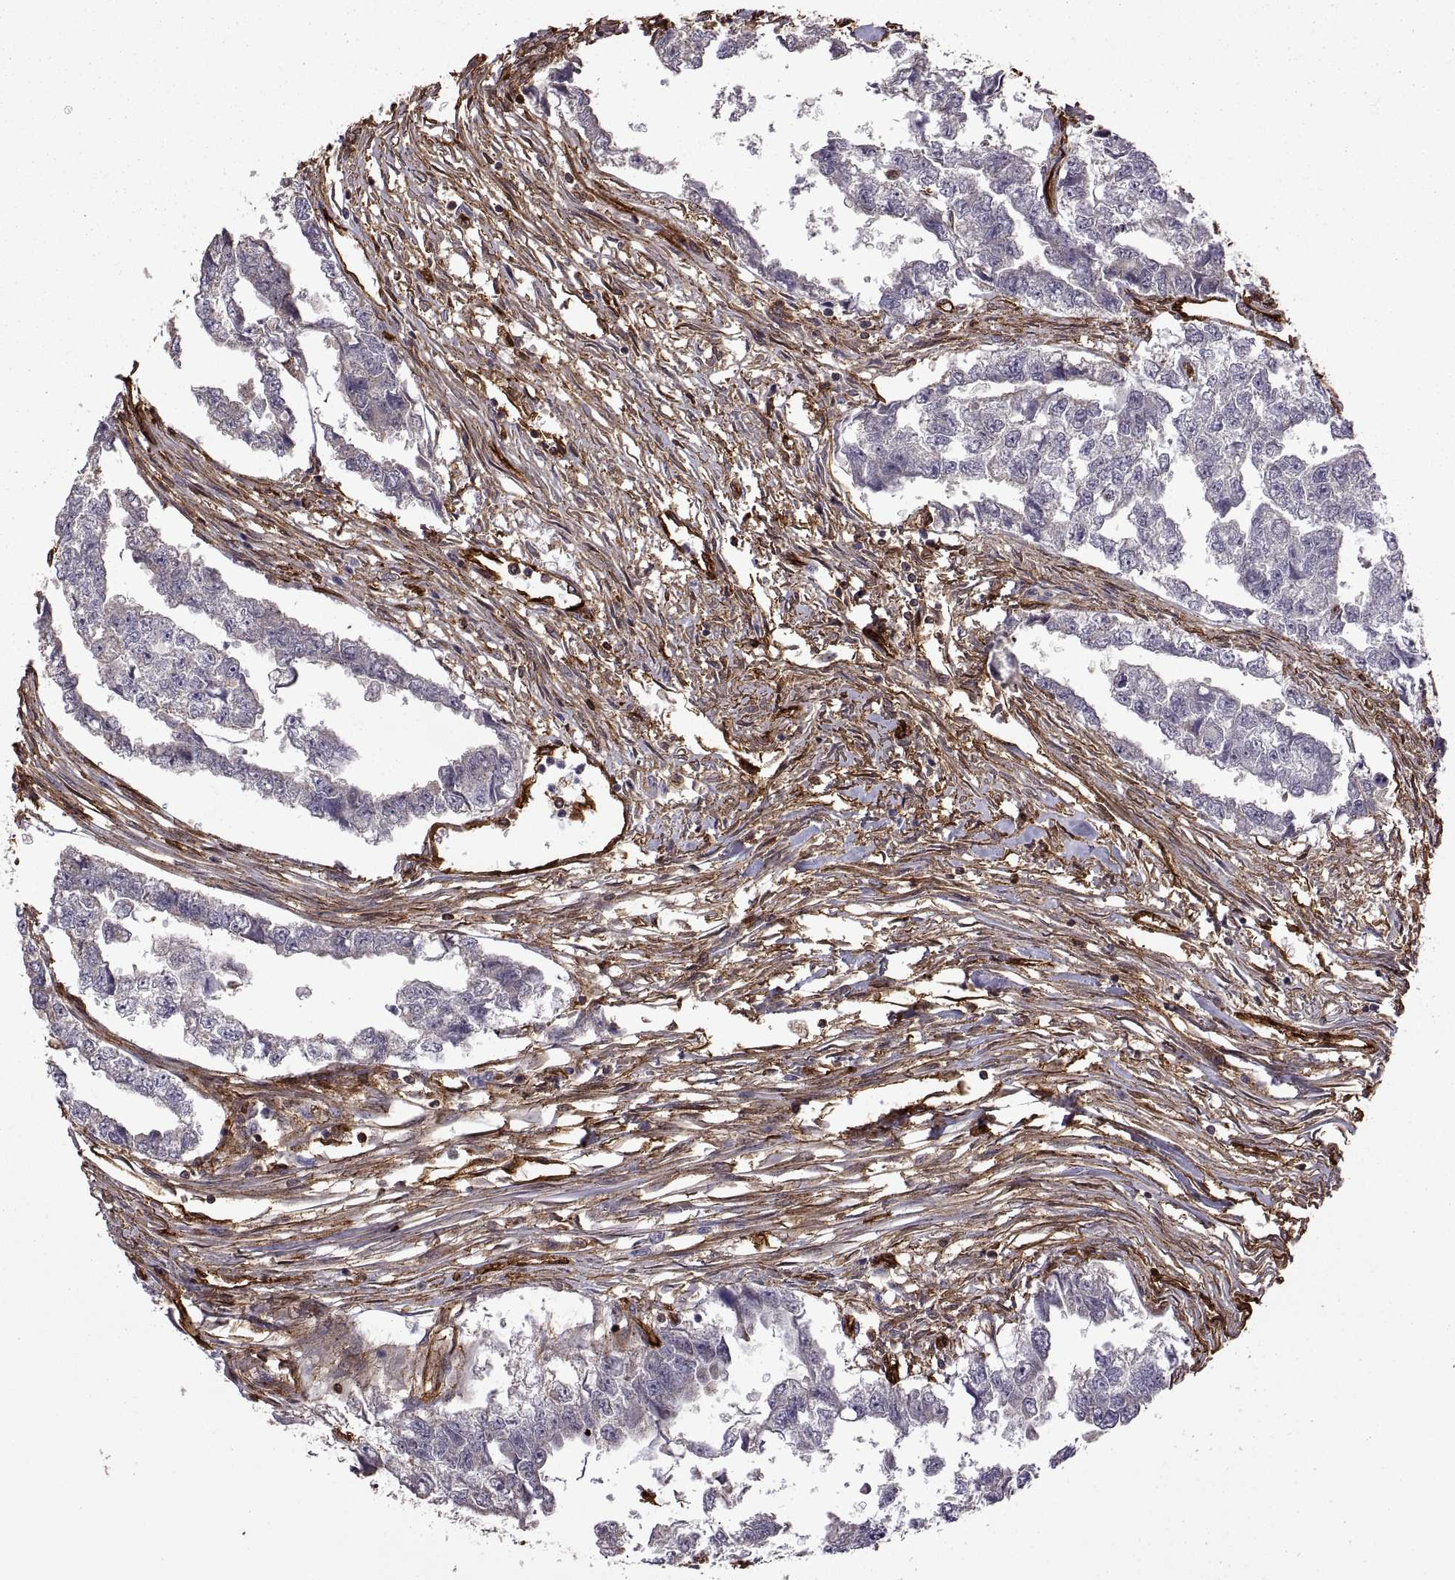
{"staining": {"intensity": "negative", "quantity": "none", "location": "none"}, "tissue": "testis cancer", "cell_type": "Tumor cells", "image_type": "cancer", "snomed": [{"axis": "morphology", "description": "Carcinoma, Embryonal, NOS"}, {"axis": "morphology", "description": "Teratoma, malignant, NOS"}, {"axis": "topography", "description": "Testis"}], "caption": "DAB (3,3'-diaminobenzidine) immunohistochemical staining of testis cancer displays no significant staining in tumor cells. (DAB immunohistochemistry with hematoxylin counter stain).", "gene": "S100A10", "patient": {"sex": "male", "age": 44}}